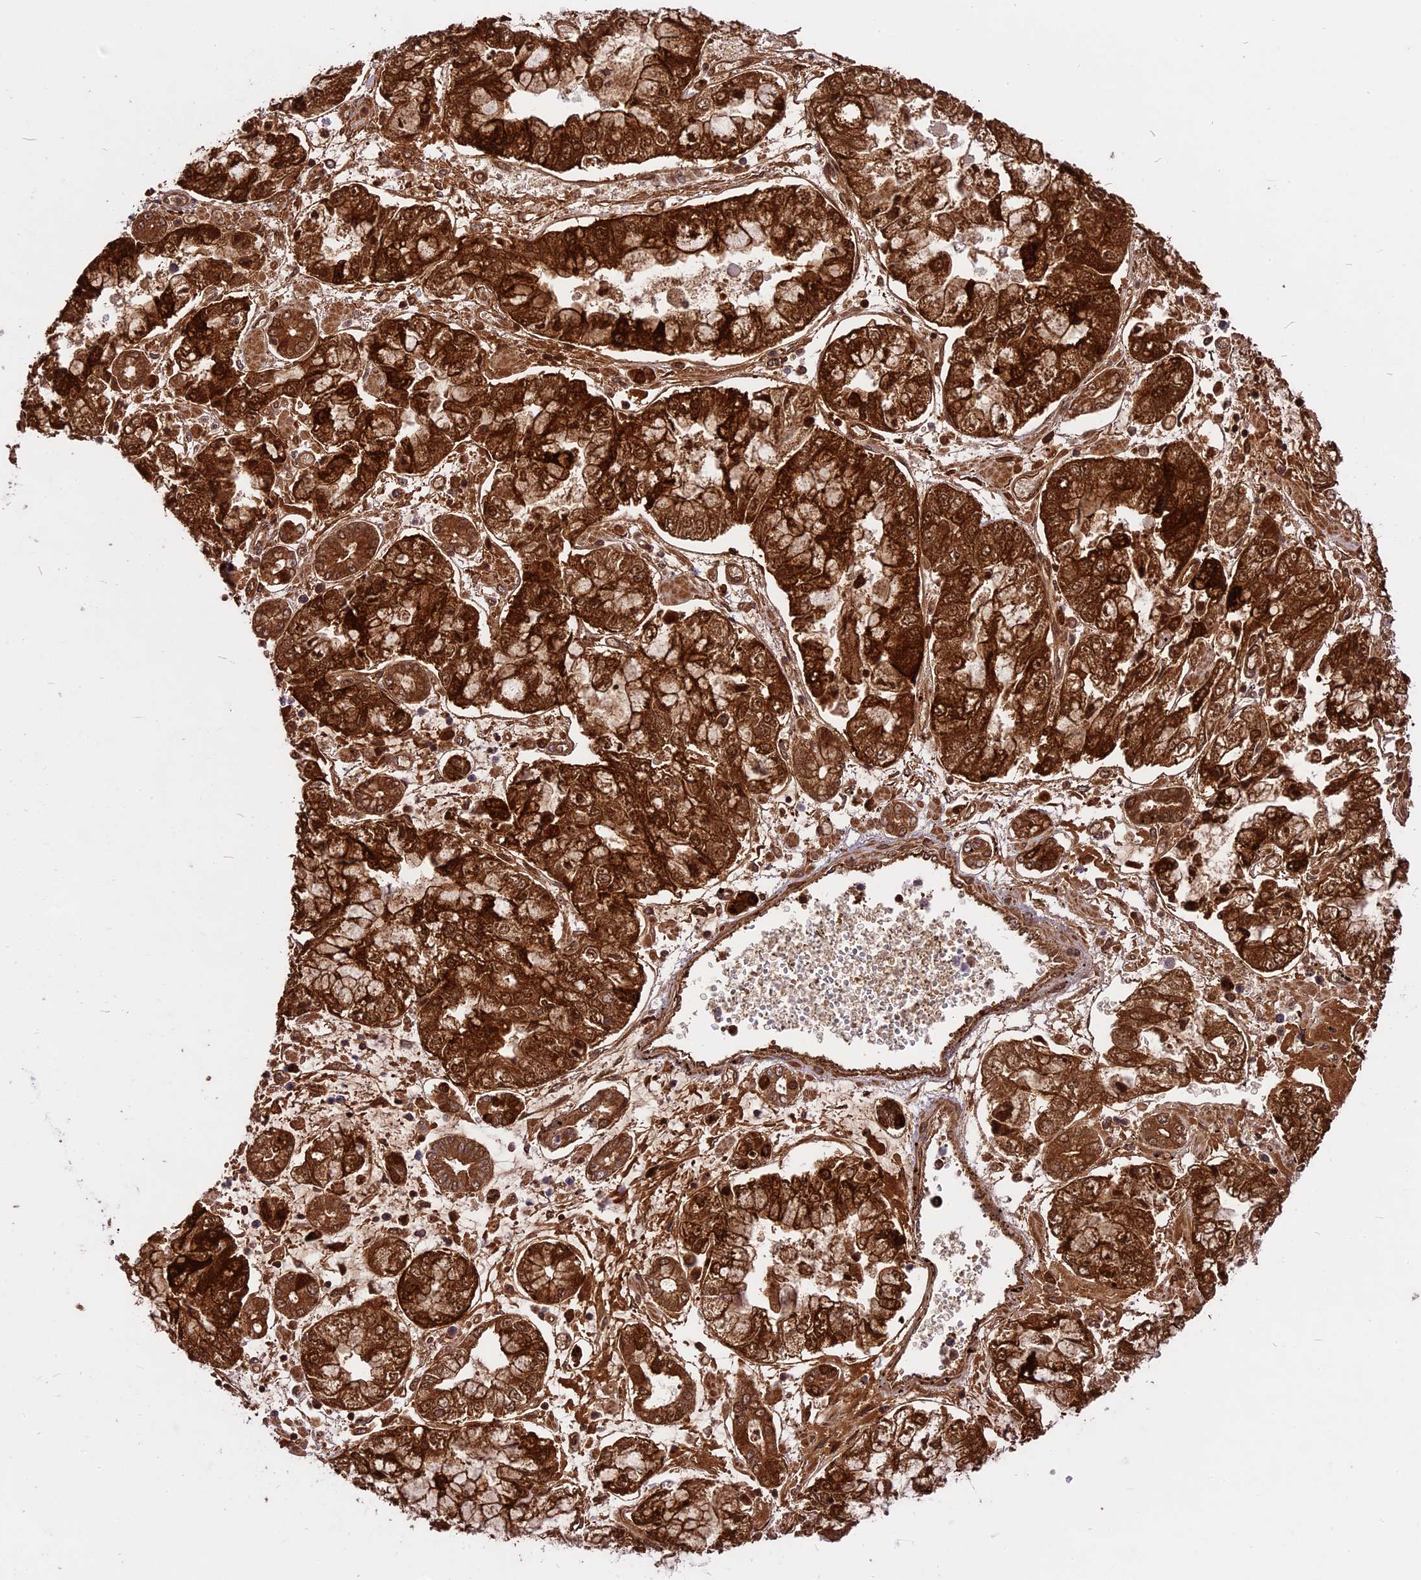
{"staining": {"intensity": "strong", "quantity": ">75%", "location": "cytoplasmic/membranous,nuclear"}, "tissue": "stomach cancer", "cell_type": "Tumor cells", "image_type": "cancer", "snomed": [{"axis": "morphology", "description": "Adenocarcinoma, NOS"}, {"axis": "topography", "description": "Stomach"}], "caption": "About >75% of tumor cells in stomach cancer (adenocarcinoma) show strong cytoplasmic/membranous and nuclear protein positivity as visualized by brown immunohistochemical staining.", "gene": "COX17", "patient": {"sex": "male", "age": 76}}